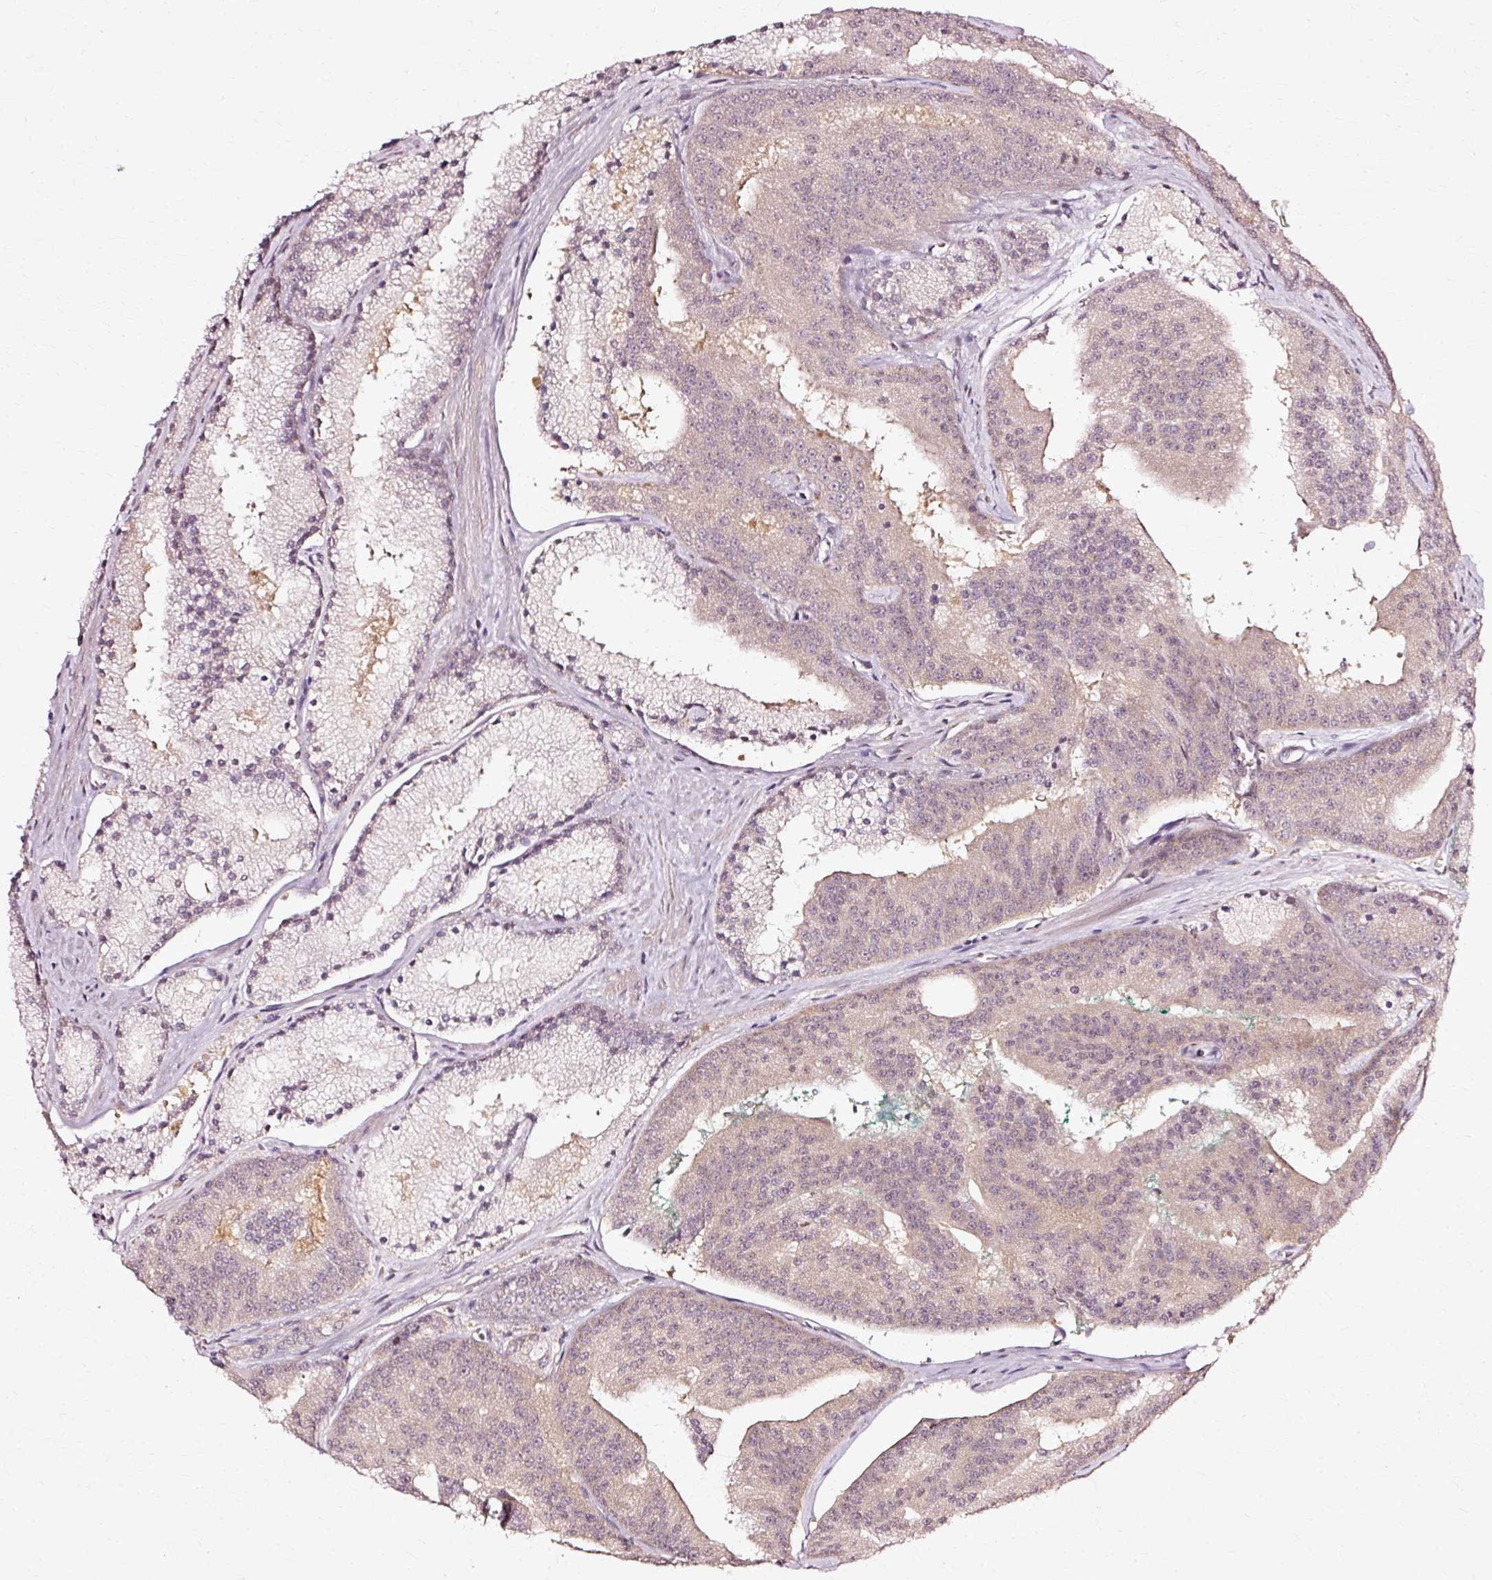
{"staining": {"intensity": "weak", "quantity": ">75%", "location": "cytoplasmic/membranous"}, "tissue": "prostate cancer", "cell_type": "Tumor cells", "image_type": "cancer", "snomed": [{"axis": "morphology", "description": "Adenocarcinoma, High grade"}, {"axis": "topography", "description": "Prostate"}], "caption": "An IHC micrograph of tumor tissue is shown. Protein staining in brown labels weak cytoplasmic/membranous positivity in prostate high-grade adenocarcinoma within tumor cells. The staining is performed using DAB (3,3'-diaminobenzidine) brown chromogen to label protein expression. The nuclei are counter-stained blue using hematoxylin.", "gene": "RGPD5", "patient": {"sex": "male", "age": 61}}